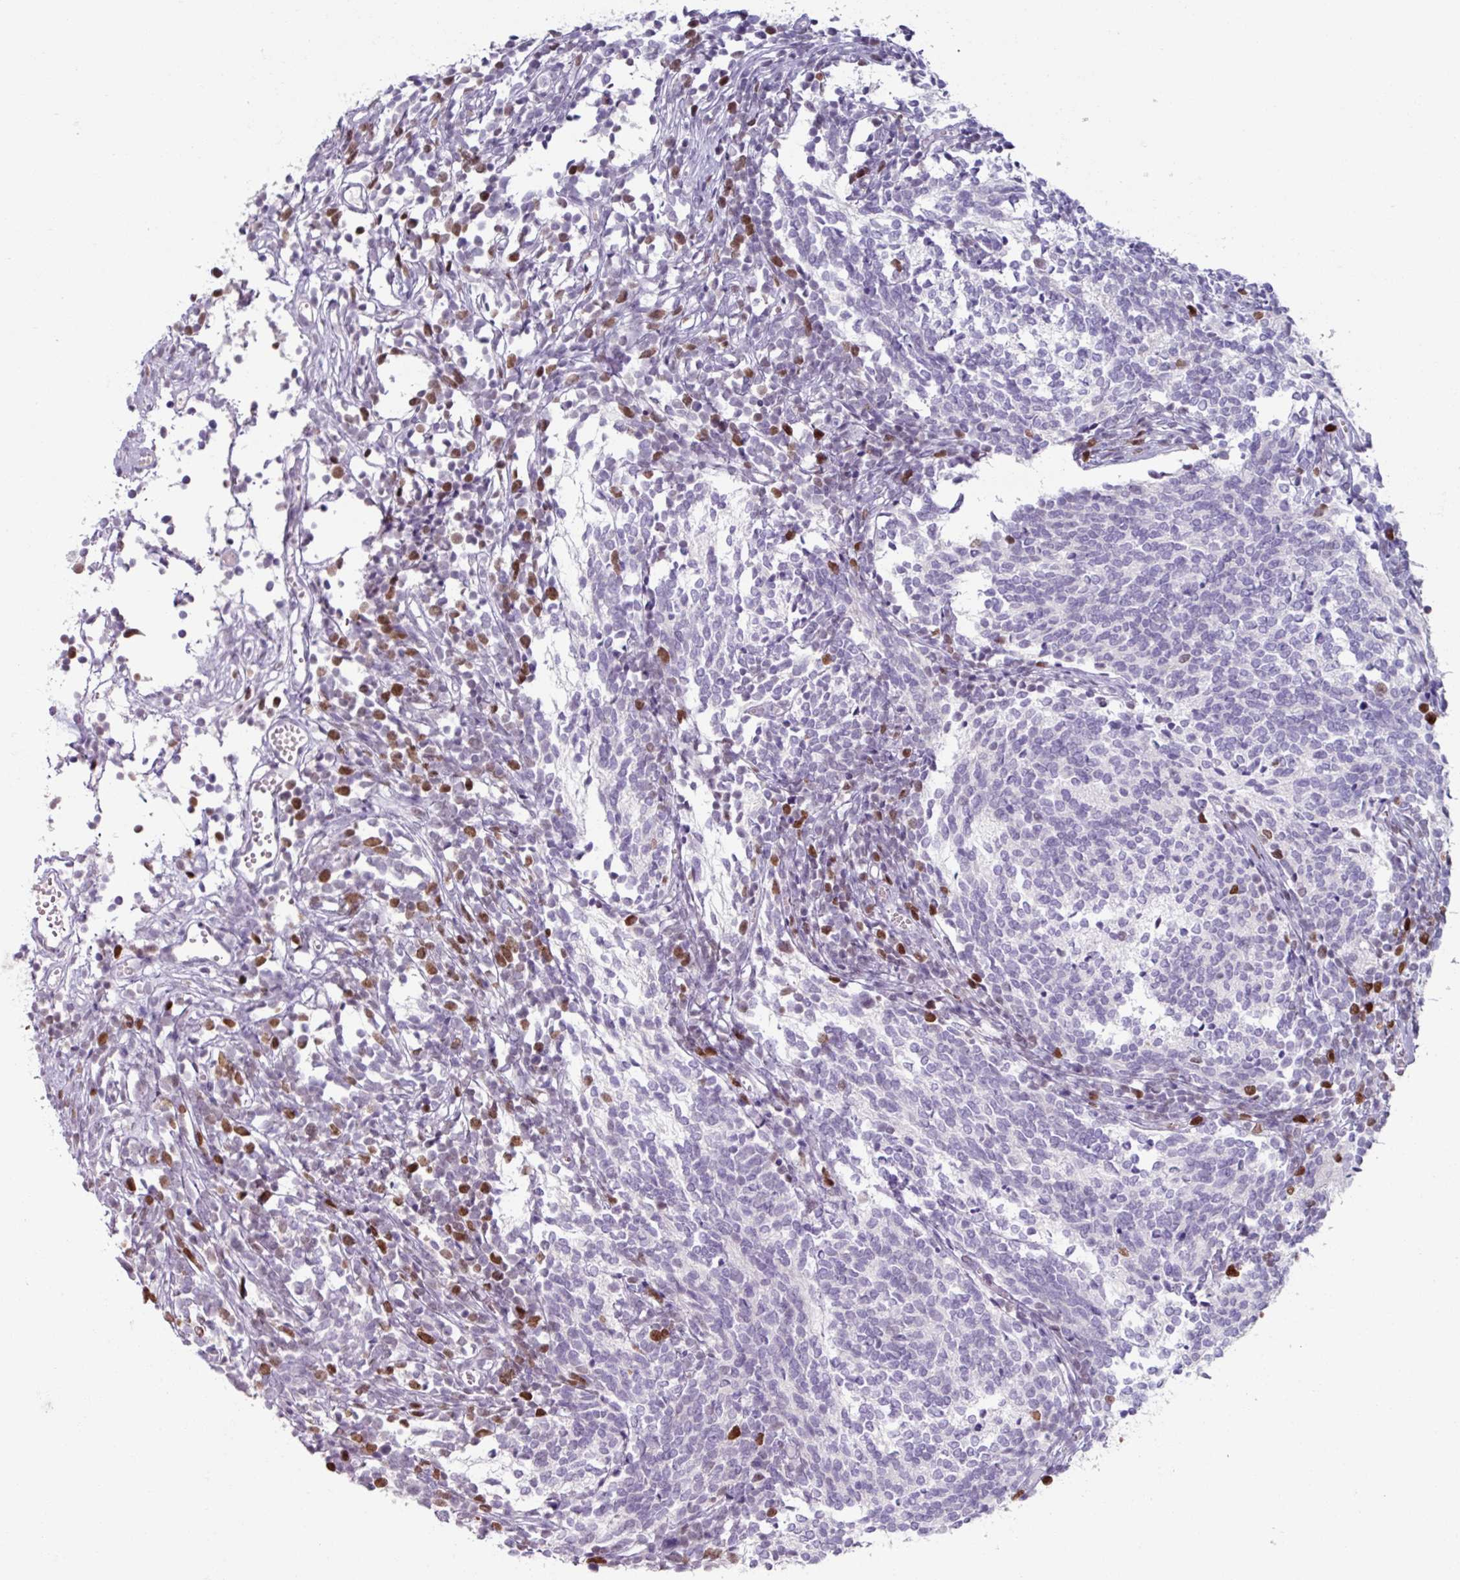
{"staining": {"intensity": "moderate", "quantity": "<25%", "location": "nuclear"}, "tissue": "glioma", "cell_type": "Tumor cells", "image_type": "cancer", "snomed": [{"axis": "morphology", "description": "Glioma, malignant, Low grade"}, {"axis": "topography", "description": "Brain"}], "caption": "A high-resolution photomicrograph shows IHC staining of low-grade glioma (malignant), which shows moderate nuclear expression in about <25% of tumor cells.", "gene": "ATAD2", "patient": {"sex": "female", "age": 1}}